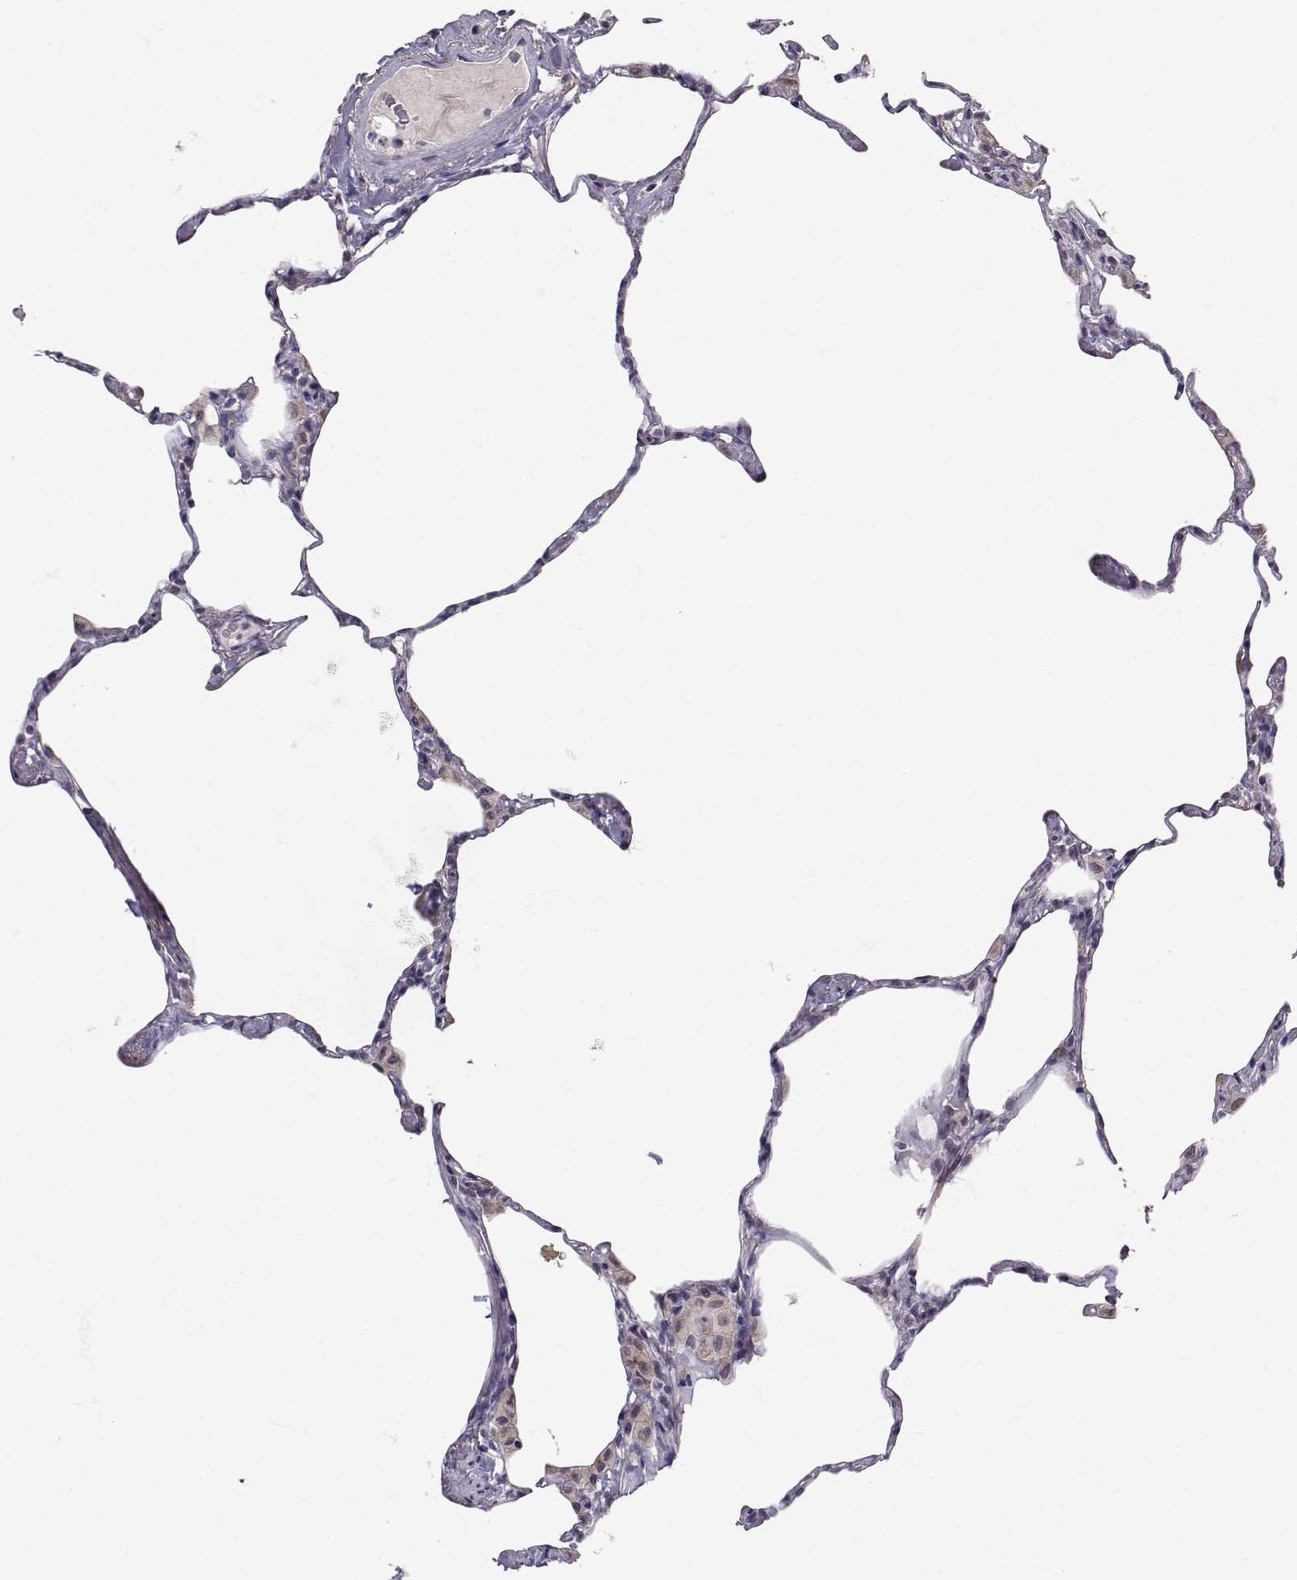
{"staining": {"intensity": "negative", "quantity": "none", "location": "none"}, "tissue": "lung", "cell_type": "Alveolar cells", "image_type": "normal", "snomed": [{"axis": "morphology", "description": "Normal tissue, NOS"}, {"axis": "topography", "description": "Lung"}], "caption": "Benign lung was stained to show a protein in brown. There is no significant positivity in alveolar cells. (DAB IHC with hematoxylin counter stain).", "gene": "SLC6A3", "patient": {"sex": "male", "age": 65}}